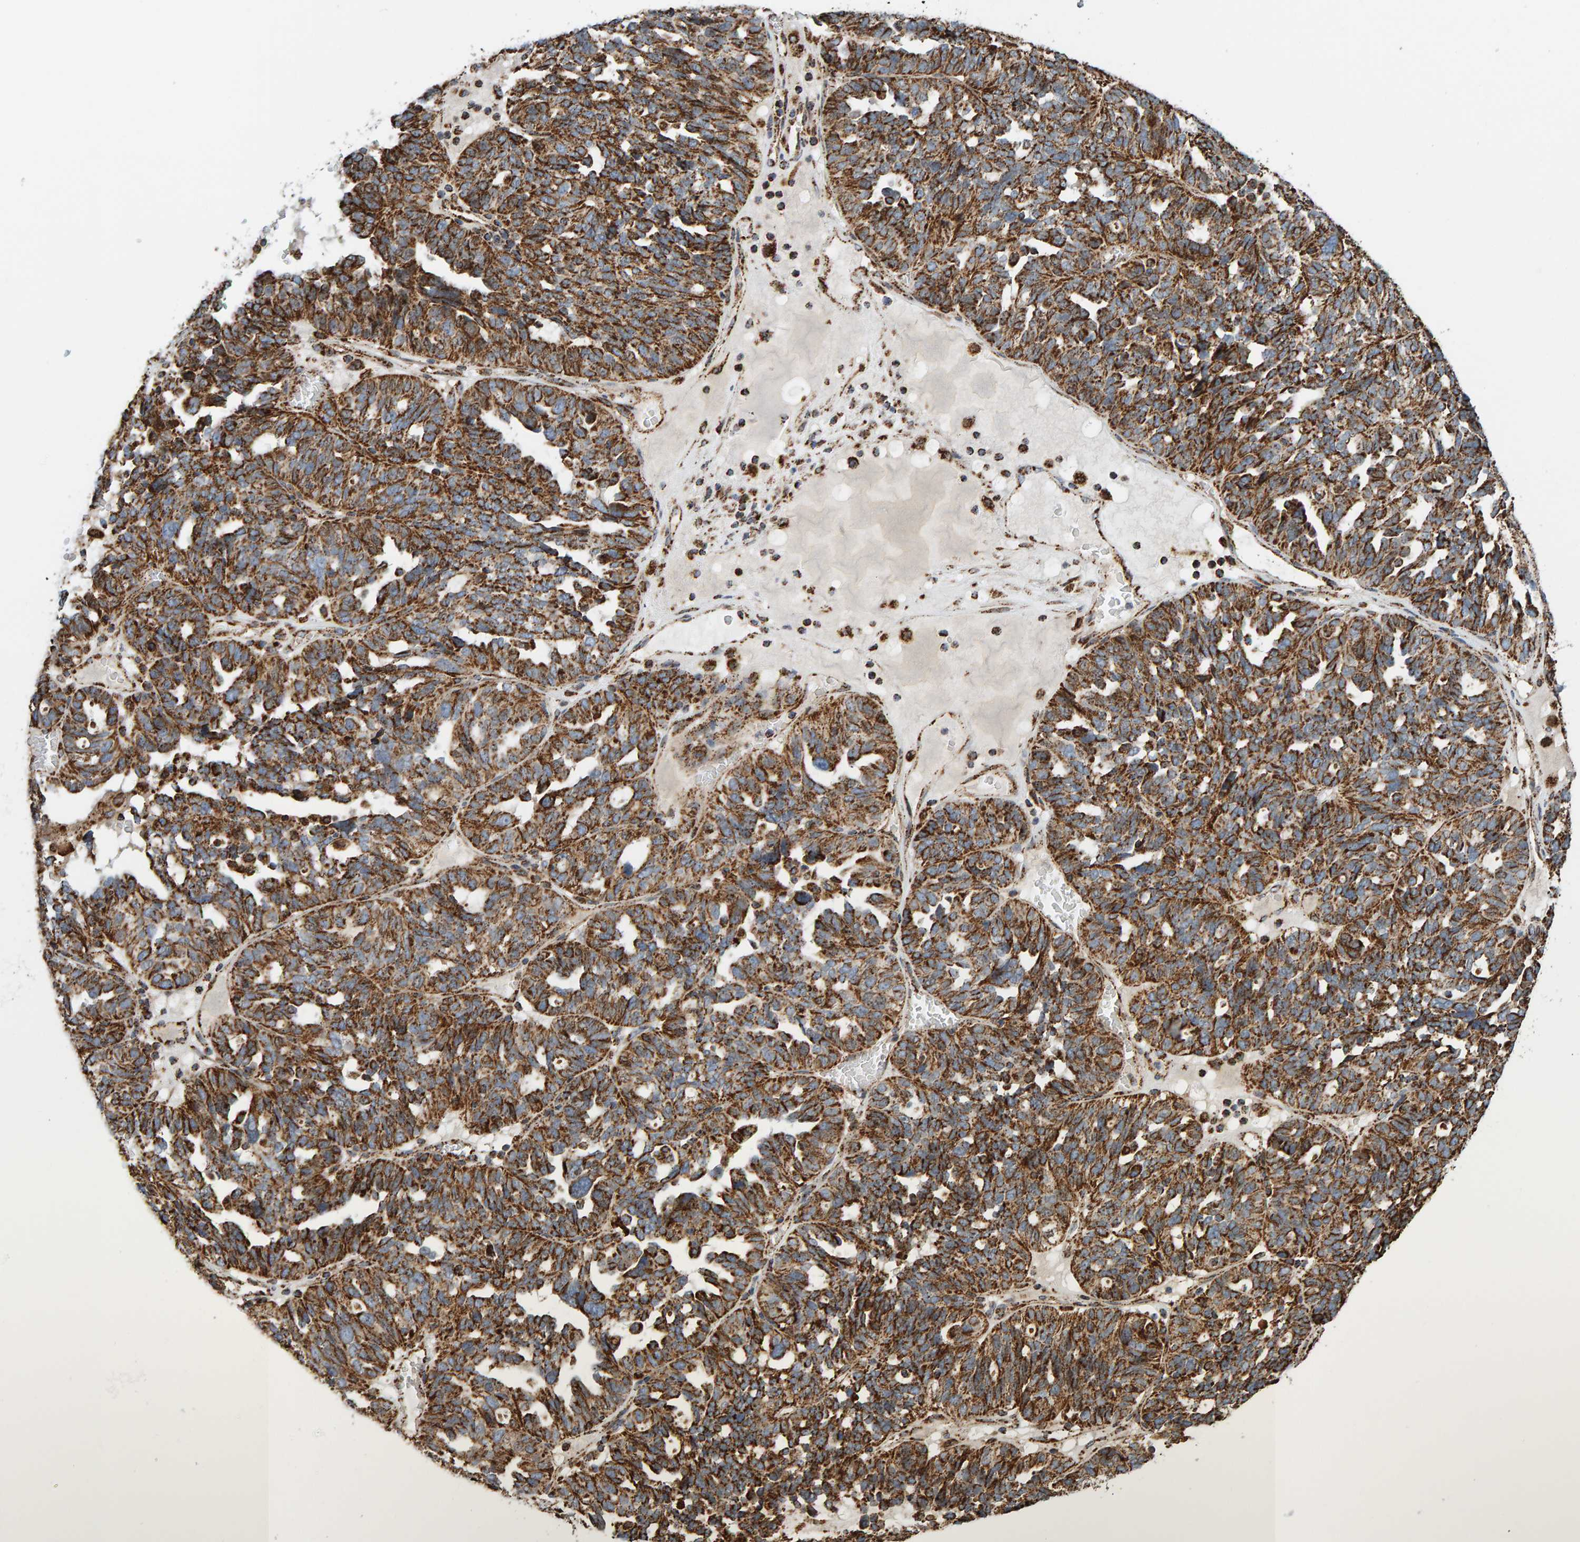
{"staining": {"intensity": "strong", "quantity": "25%-75%", "location": "cytoplasmic/membranous"}, "tissue": "ovarian cancer", "cell_type": "Tumor cells", "image_type": "cancer", "snomed": [{"axis": "morphology", "description": "Cystadenocarcinoma, serous, NOS"}, {"axis": "topography", "description": "Ovary"}], "caption": "The photomicrograph demonstrates staining of serous cystadenocarcinoma (ovarian), revealing strong cytoplasmic/membranous protein expression (brown color) within tumor cells.", "gene": "MRPL45", "patient": {"sex": "female", "age": 59}}